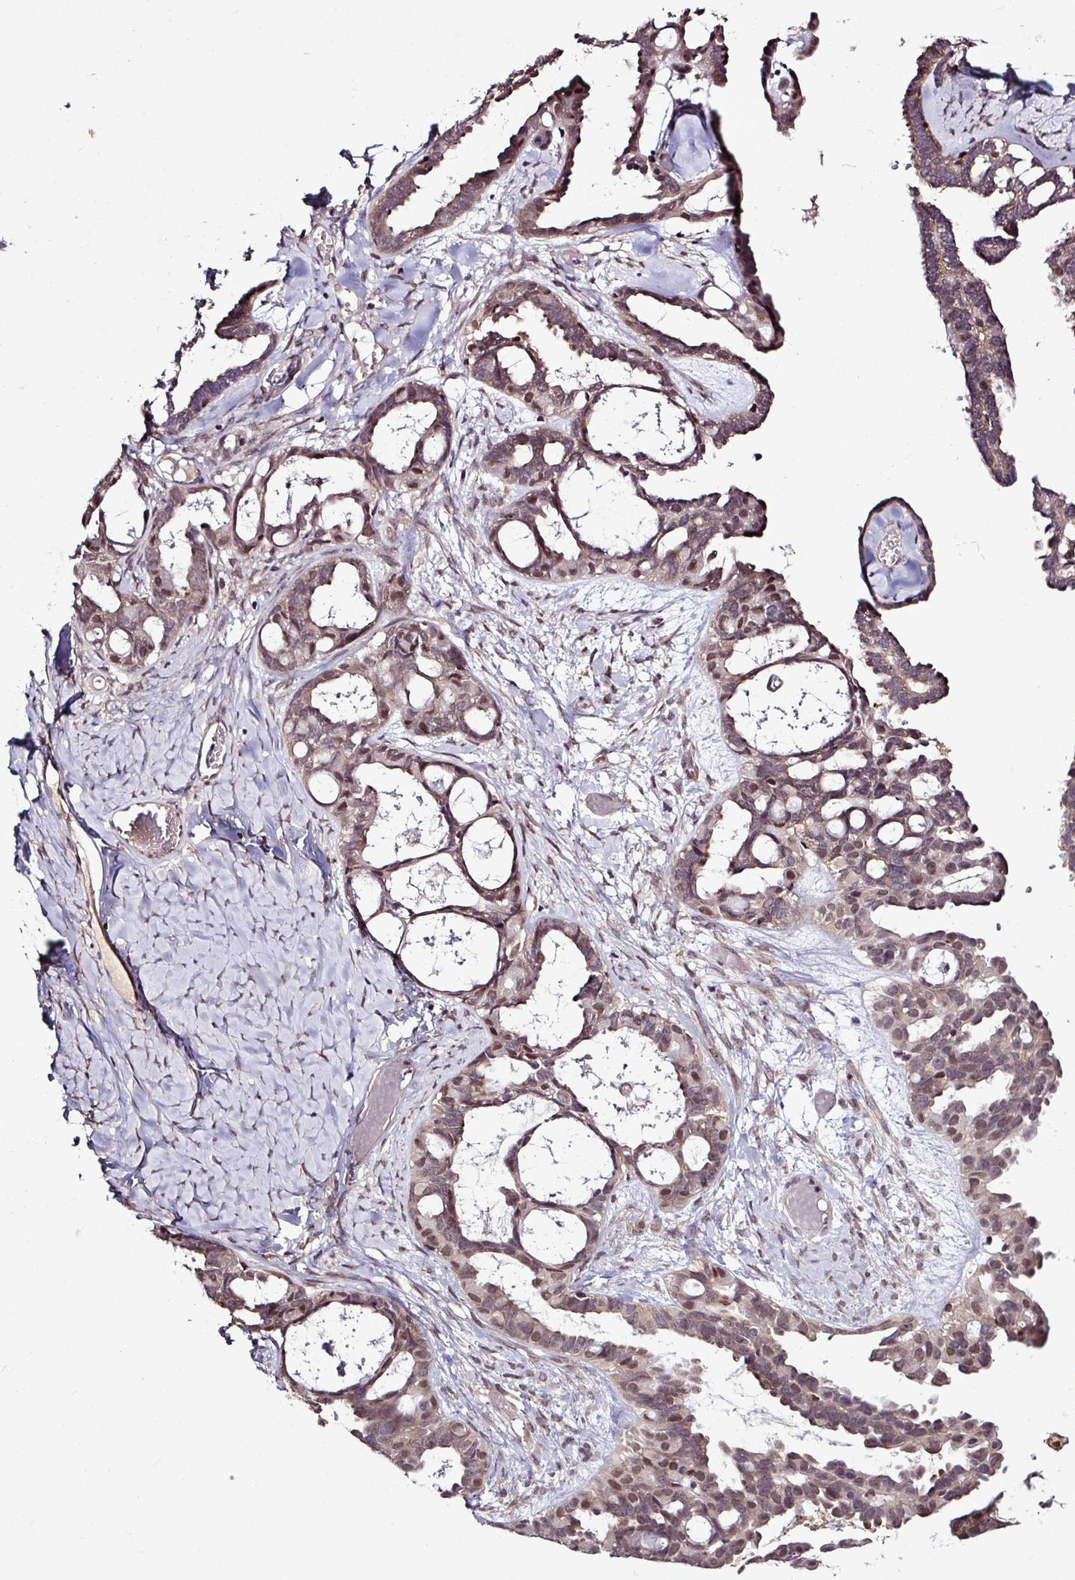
{"staining": {"intensity": "moderate", "quantity": ">75%", "location": "cytoplasmic/membranous,nuclear"}, "tissue": "ovarian cancer", "cell_type": "Tumor cells", "image_type": "cancer", "snomed": [{"axis": "morphology", "description": "Cystadenocarcinoma, serous, NOS"}, {"axis": "topography", "description": "Ovary"}], "caption": "This histopathology image demonstrates ovarian cancer stained with immunohistochemistry to label a protein in brown. The cytoplasmic/membranous and nuclear of tumor cells show moderate positivity for the protein. Nuclei are counter-stained blue.", "gene": "SKIC2", "patient": {"sex": "female", "age": 69}}